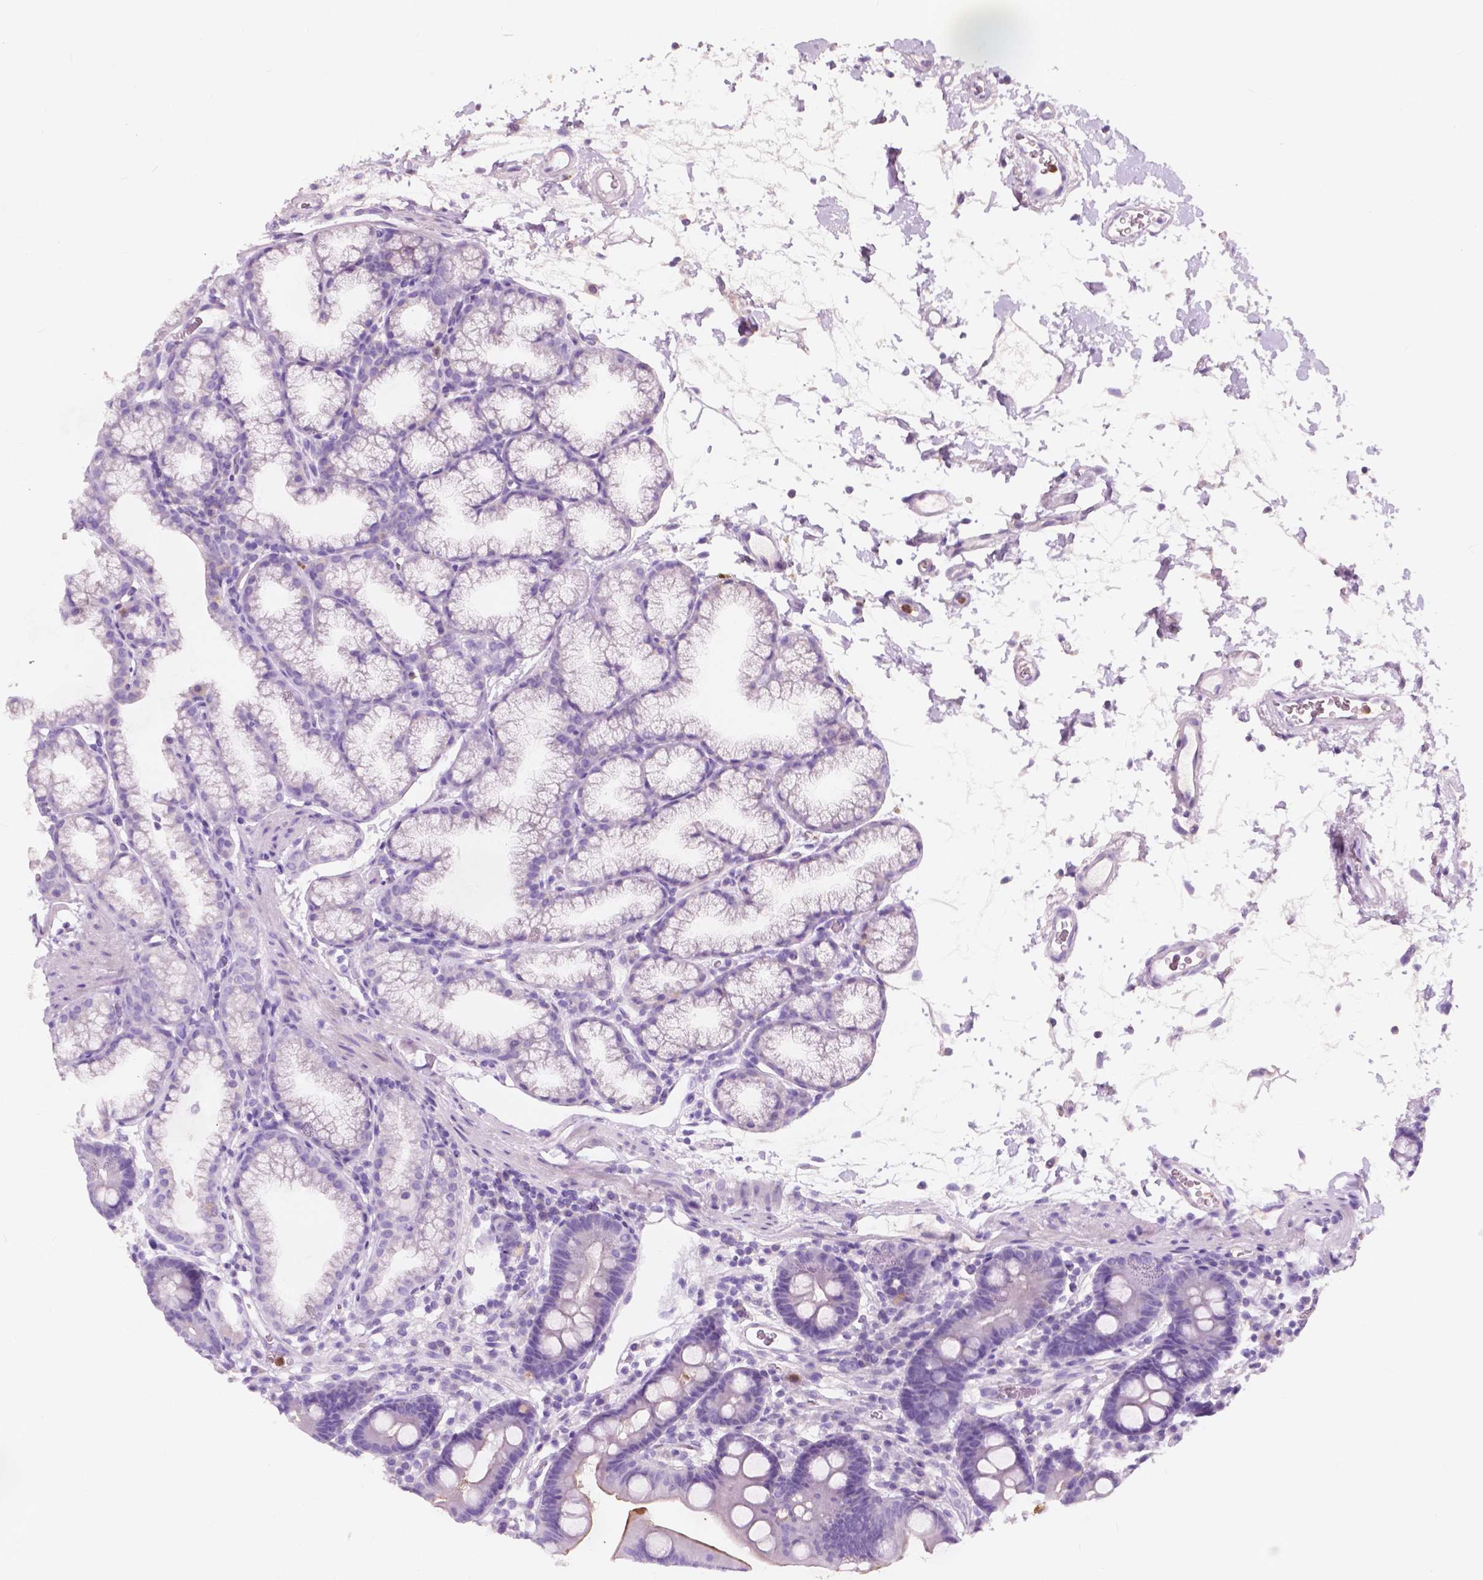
{"staining": {"intensity": "negative", "quantity": "none", "location": "none"}, "tissue": "duodenum", "cell_type": "Glandular cells", "image_type": "normal", "snomed": [{"axis": "morphology", "description": "Normal tissue, NOS"}, {"axis": "topography", "description": "Pancreas"}, {"axis": "topography", "description": "Duodenum"}], "caption": "Duodenum was stained to show a protein in brown. There is no significant positivity in glandular cells. (Brightfield microscopy of DAB immunohistochemistry (IHC) at high magnification).", "gene": "CUZD1", "patient": {"sex": "male", "age": 59}}